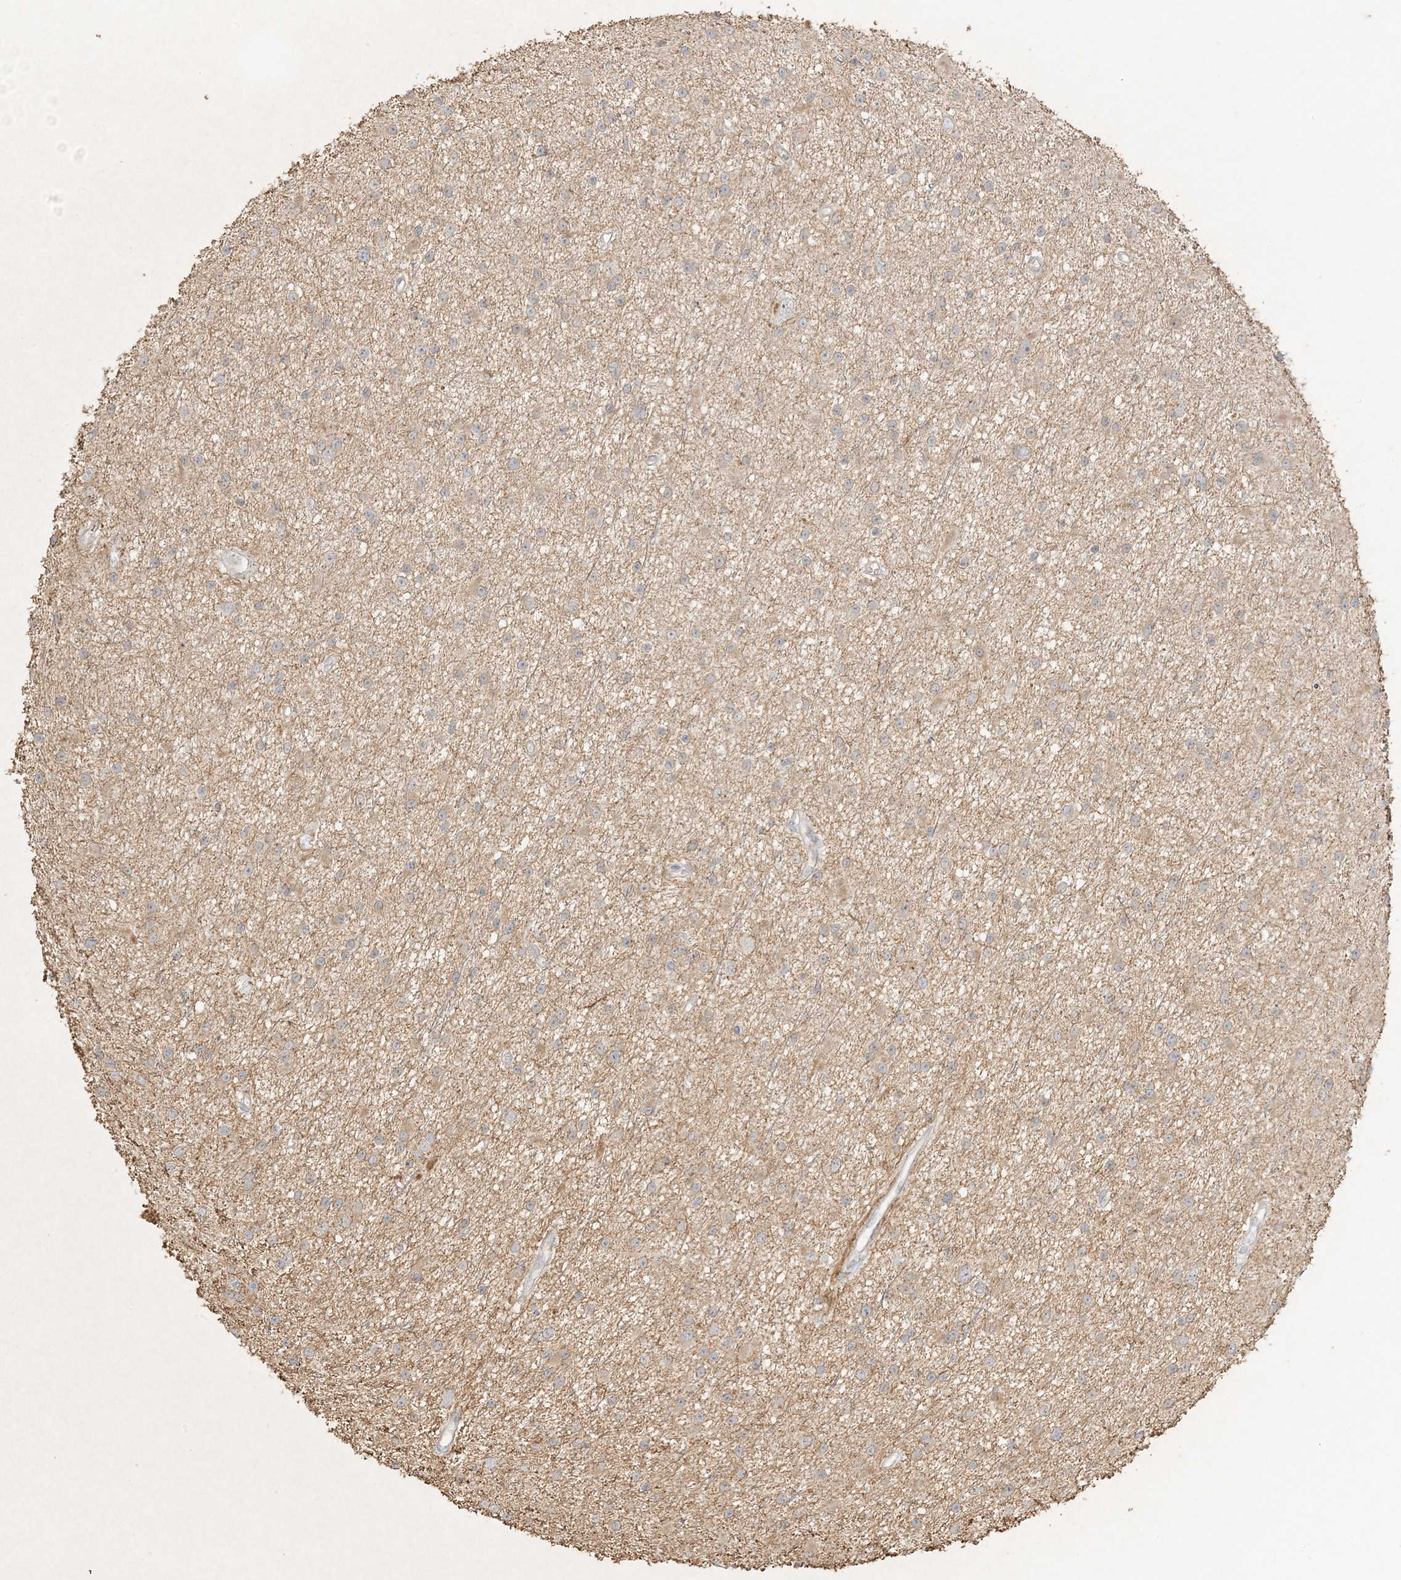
{"staining": {"intensity": "negative", "quantity": "none", "location": "none"}, "tissue": "glioma", "cell_type": "Tumor cells", "image_type": "cancer", "snomed": [{"axis": "morphology", "description": "Glioma, malignant, Low grade"}, {"axis": "topography", "description": "Cerebral cortex"}], "caption": "Immunohistochemistry micrograph of neoplastic tissue: low-grade glioma (malignant) stained with DAB (3,3'-diaminobenzidine) exhibits no significant protein staining in tumor cells. (DAB (3,3'-diaminobenzidine) immunohistochemistry (IHC) with hematoxylin counter stain).", "gene": "ETAA1", "patient": {"sex": "female", "age": 39}}